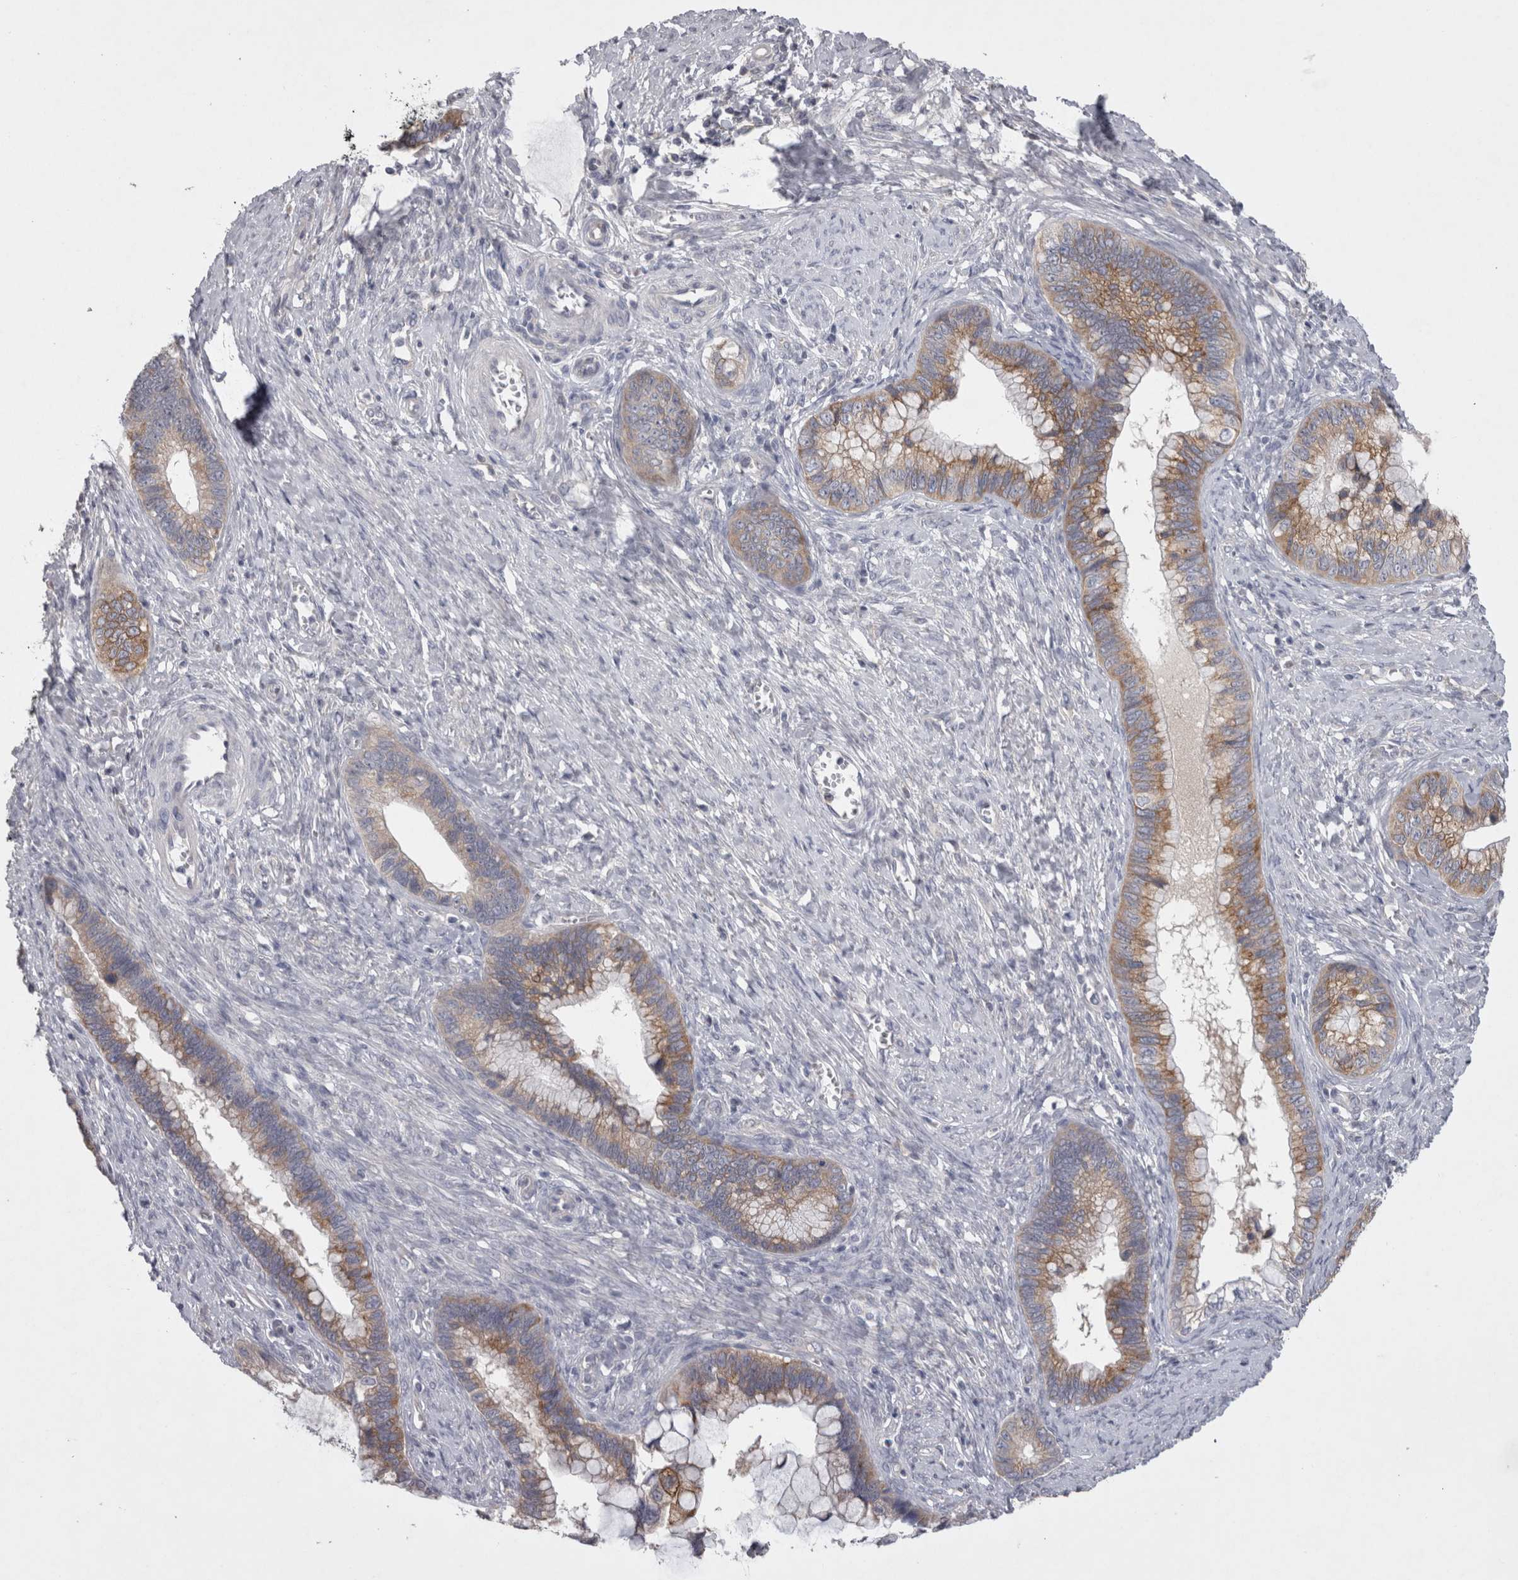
{"staining": {"intensity": "moderate", "quantity": ">75%", "location": "cytoplasmic/membranous"}, "tissue": "cervical cancer", "cell_type": "Tumor cells", "image_type": "cancer", "snomed": [{"axis": "morphology", "description": "Adenocarcinoma, NOS"}, {"axis": "topography", "description": "Cervix"}], "caption": "The photomicrograph shows a brown stain indicating the presence of a protein in the cytoplasmic/membranous of tumor cells in cervical cancer.", "gene": "LRRC40", "patient": {"sex": "female", "age": 44}}